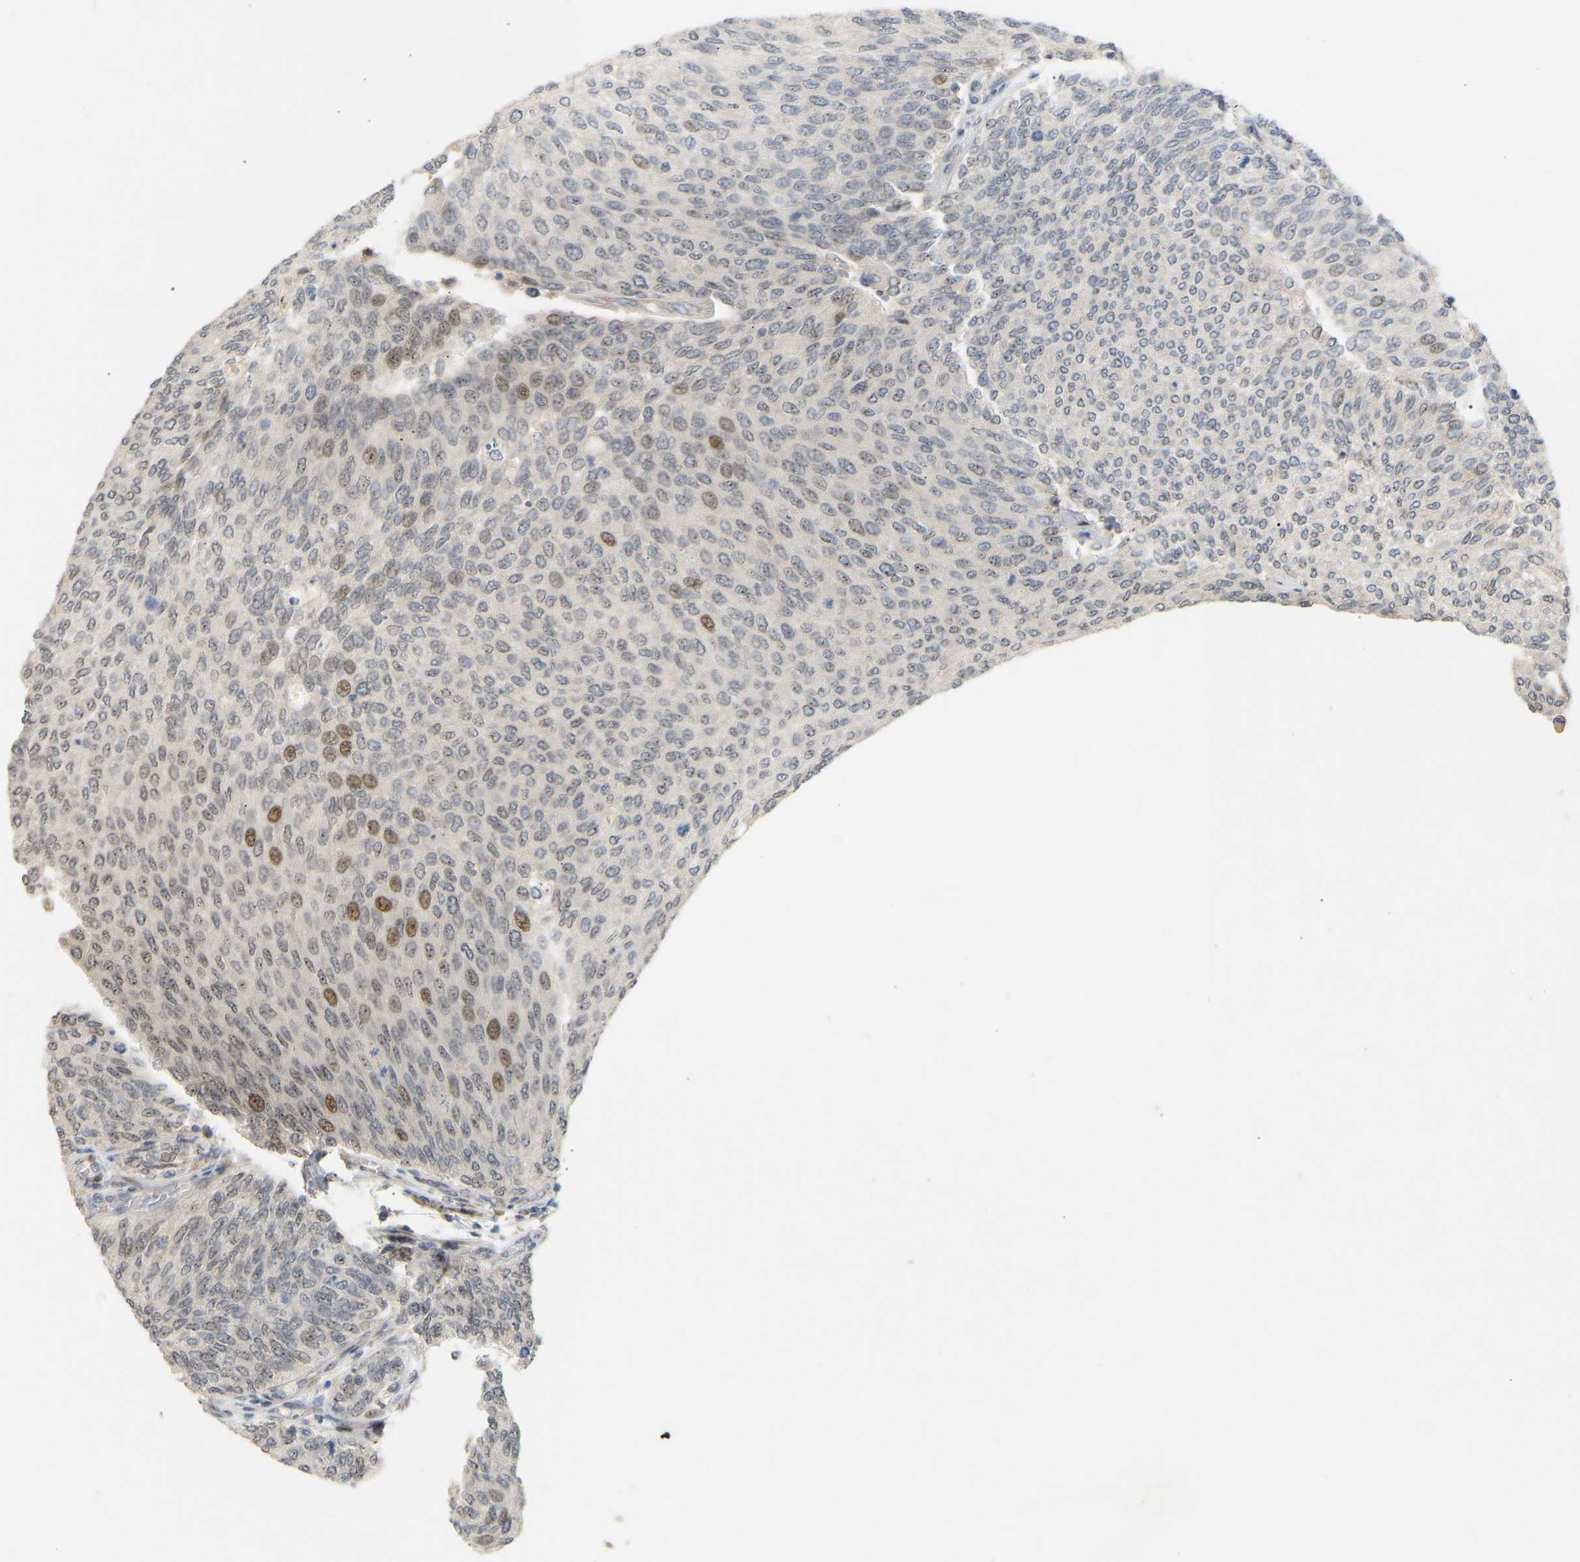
{"staining": {"intensity": "moderate", "quantity": "<25%", "location": "nuclear"}, "tissue": "urothelial cancer", "cell_type": "Tumor cells", "image_type": "cancer", "snomed": [{"axis": "morphology", "description": "Urothelial carcinoma, Low grade"}, {"axis": "topography", "description": "Urinary bladder"}], "caption": "Immunohistochemistry (IHC) histopathology image of human urothelial cancer stained for a protein (brown), which demonstrates low levels of moderate nuclear positivity in approximately <25% of tumor cells.", "gene": "PTPN4", "patient": {"sex": "female", "age": 79}}